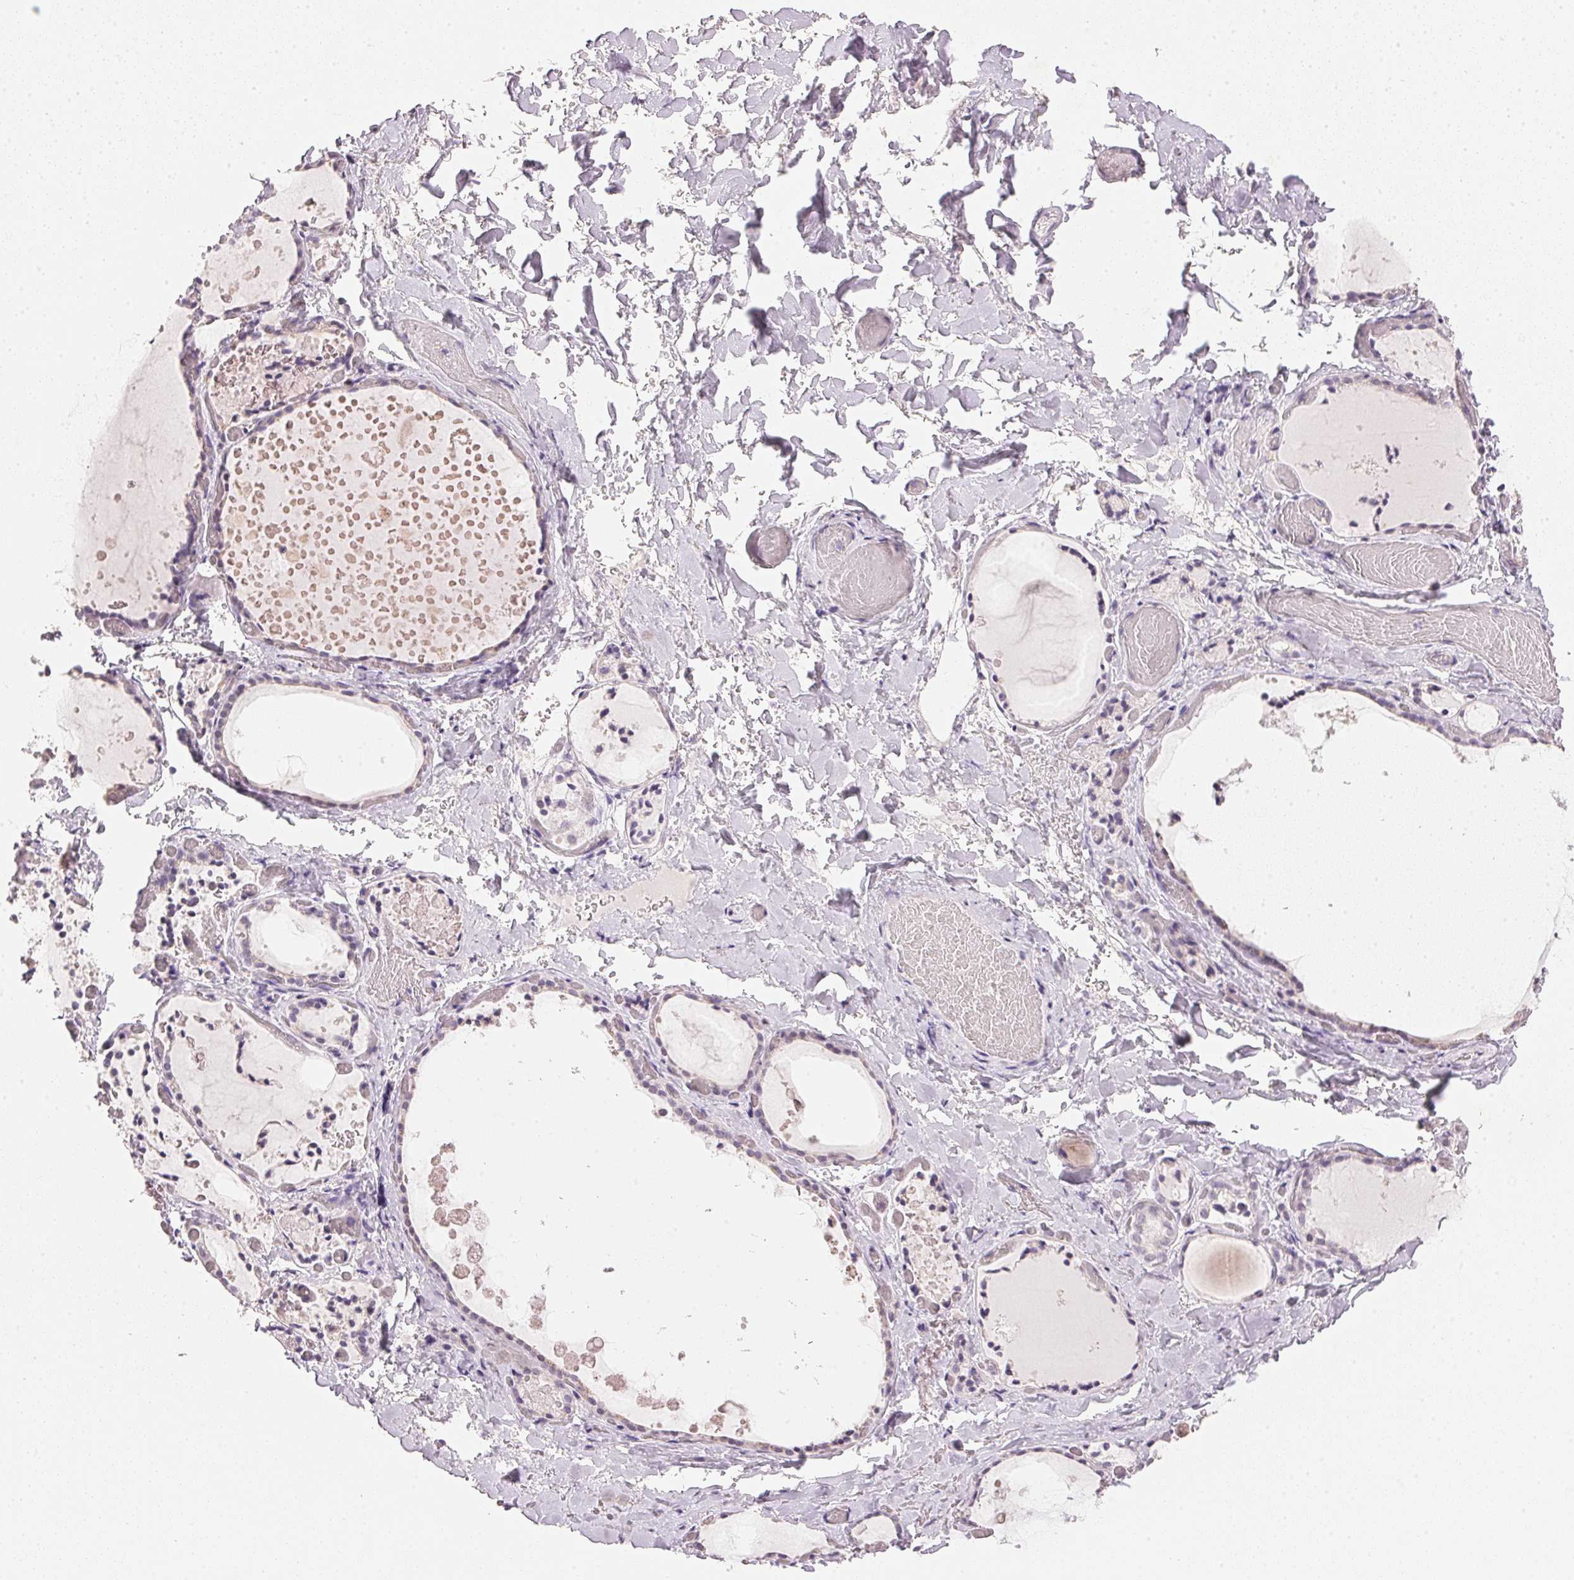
{"staining": {"intensity": "negative", "quantity": "none", "location": "none"}, "tissue": "thyroid gland", "cell_type": "Glandular cells", "image_type": "normal", "snomed": [{"axis": "morphology", "description": "Normal tissue, NOS"}, {"axis": "topography", "description": "Thyroid gland"}], "caption": "Glandular cells show no significant protein positivity in normal thyroid gland.", "gene": "IGFBP1", "patient": {"sex": "female", "age": 56}}